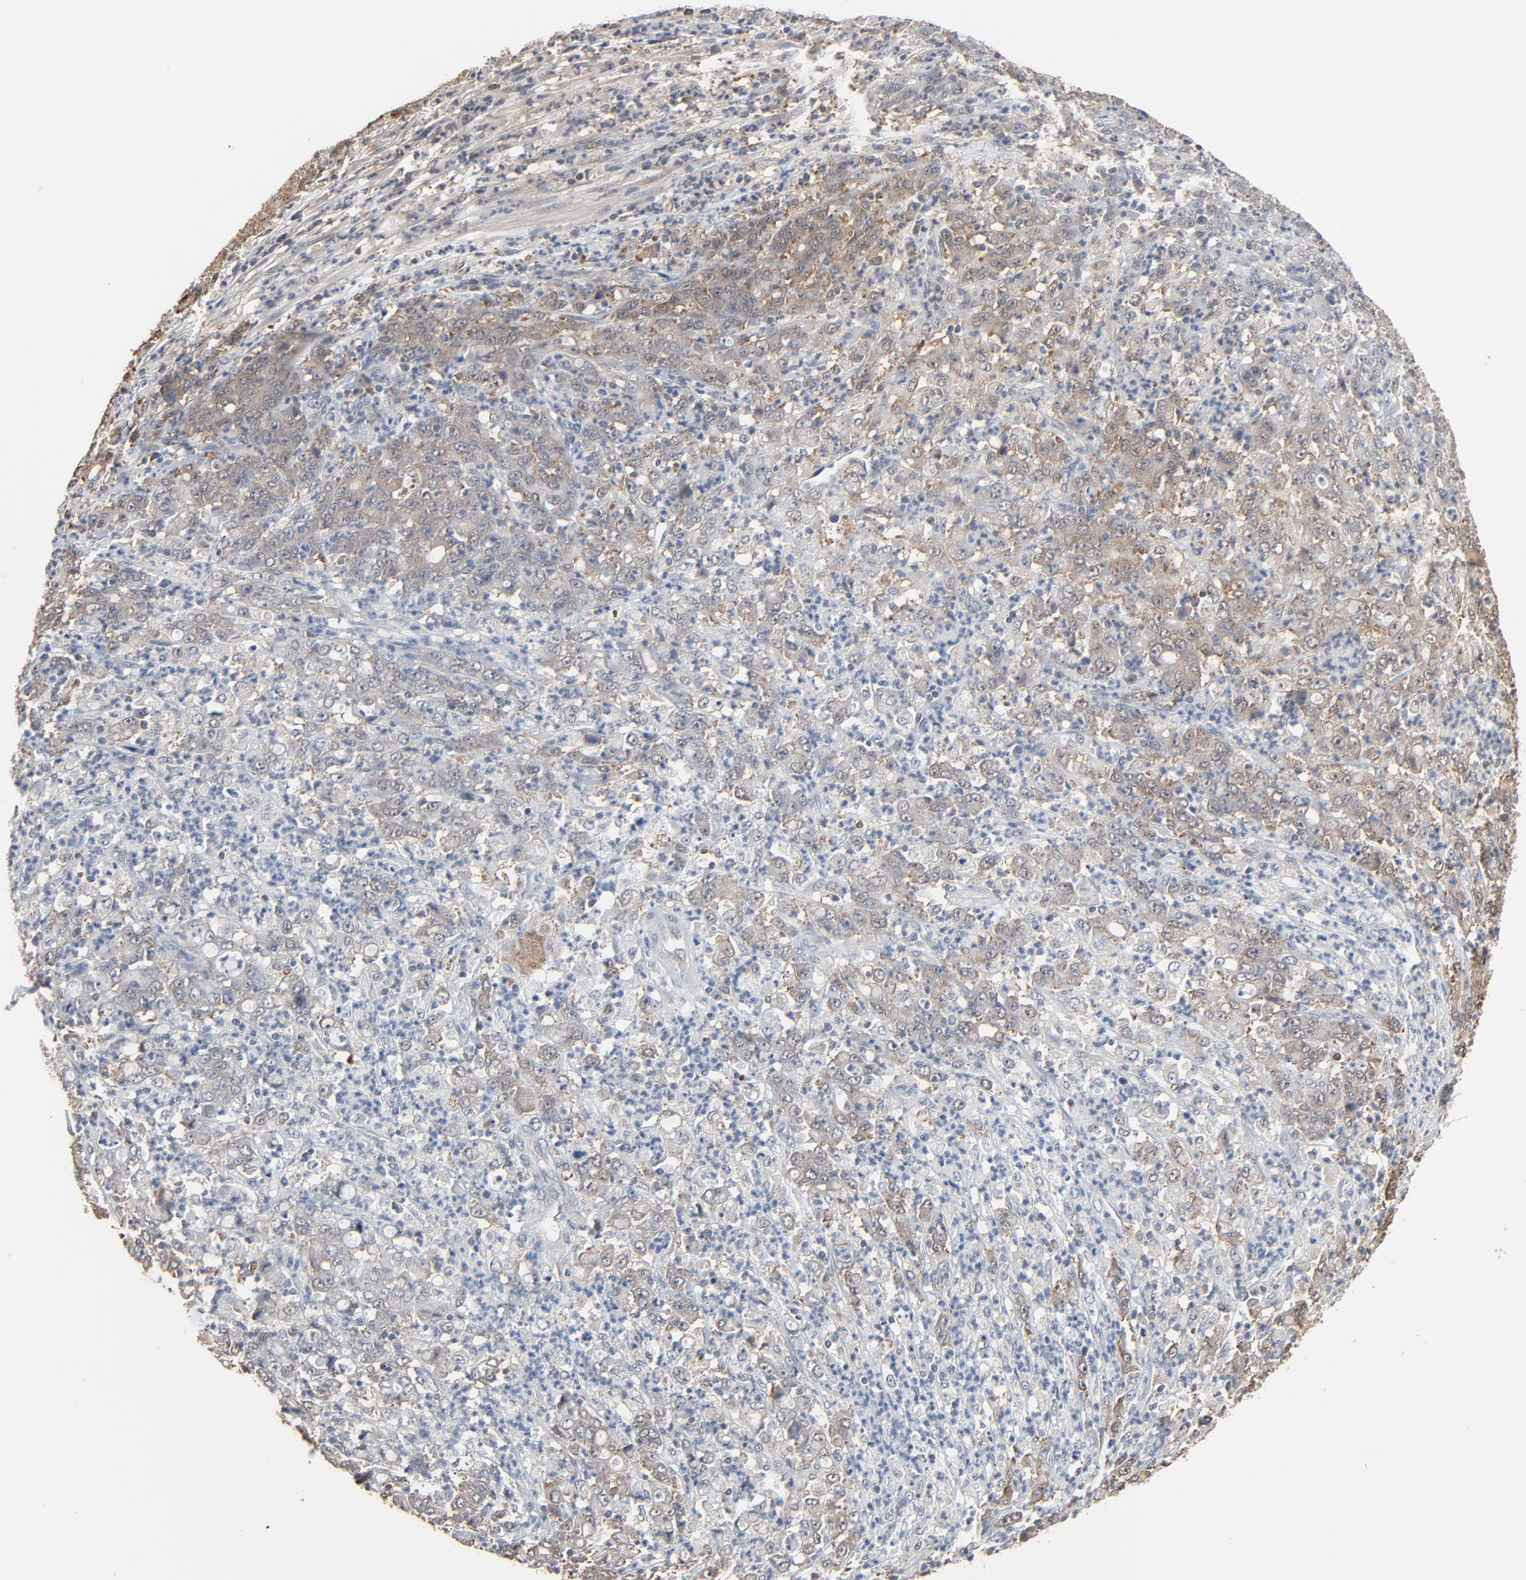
{"staining": {"intensity": "weak", "quantity": "25%-75%", "location": "cytoplasmic/membranous"}, "tissue": "stomach cancer", "cell_type": "Tumor cells", "image_type": "cancer", "snomed": [{"axis": "morphology", "description": "Adenocarcinoma, NOS"}, {"axis": "topography", "description": "Stomach, lower"}], "caption": "A photomicrograph of human adenocarcinoma (stomach) stained for a protein demonstrates weak cytoplasmic/membranous brown staining in tumor cells.", "gene": "CCT5", "patient": {"sex": "female", "age": 71}}